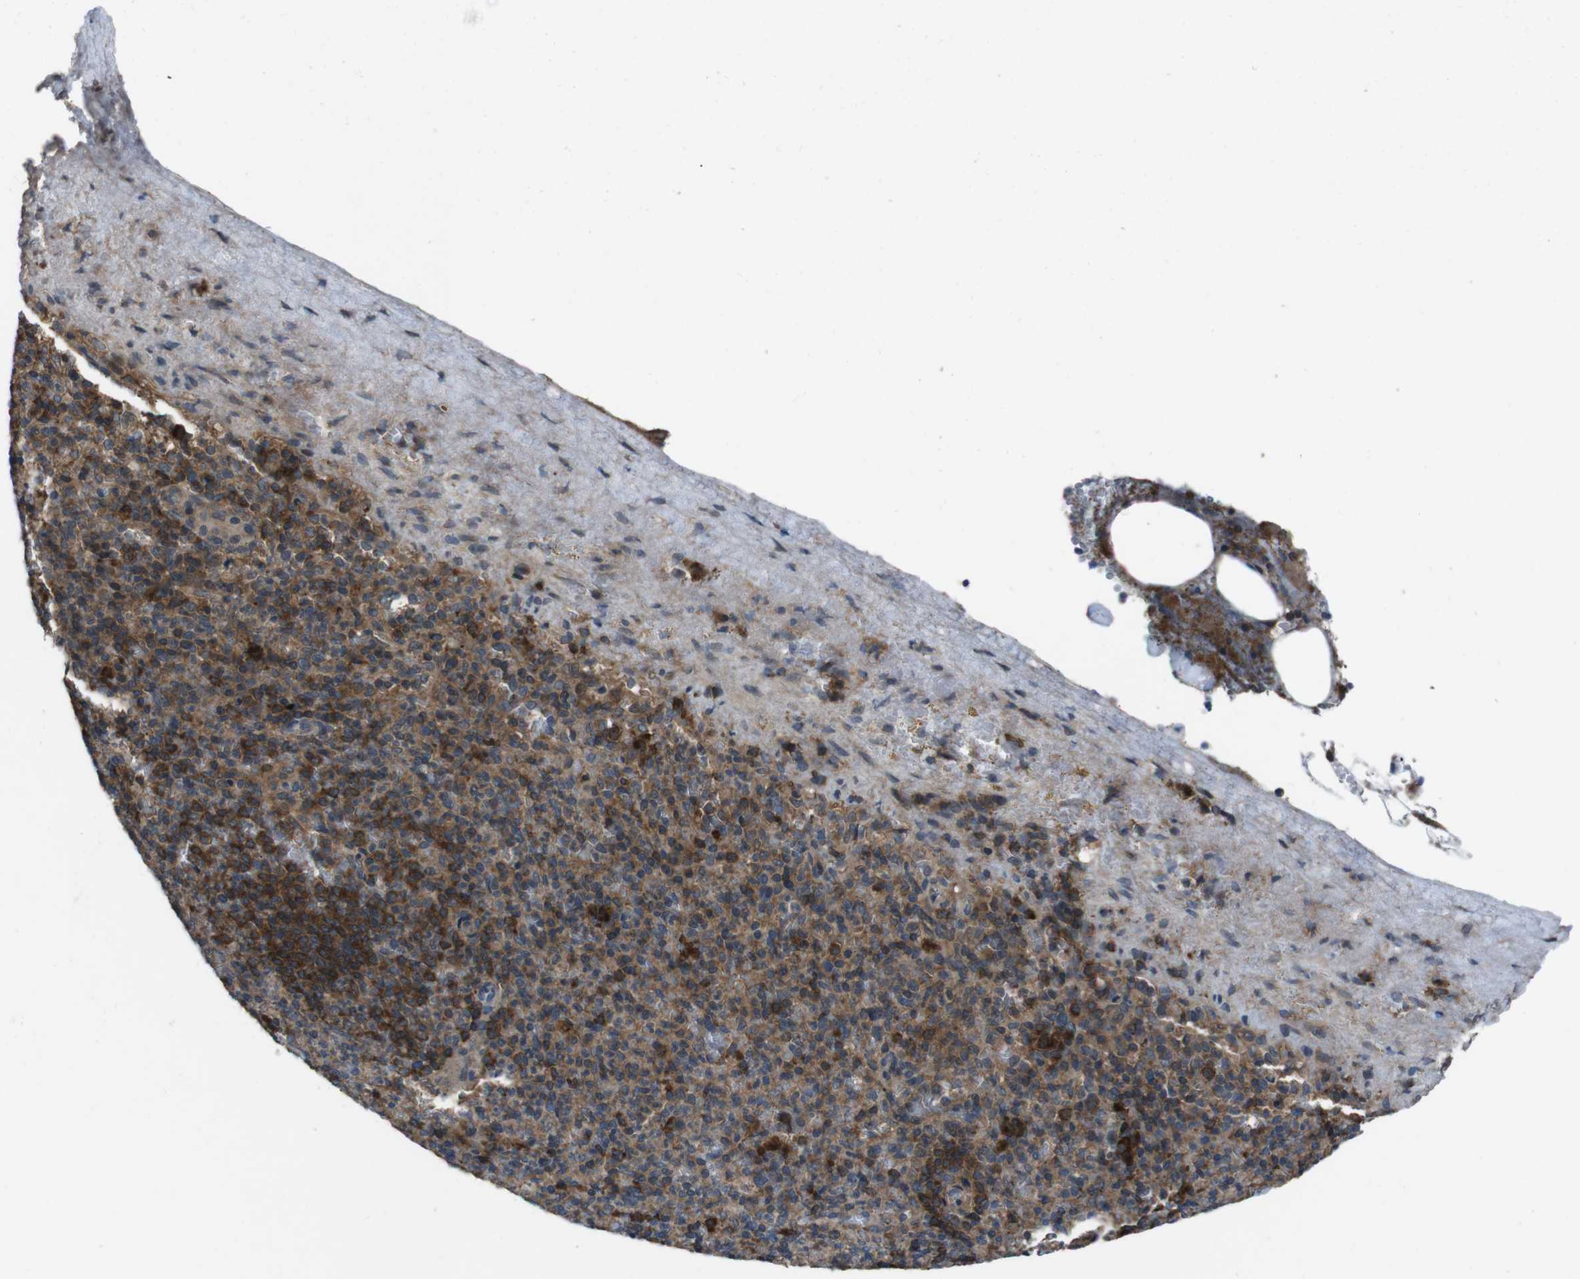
{"staining": {"intensity": "moderate", "quantity": ">75%", "location": "cytoplasmic/membranous"}, "tissue": "spleen", "cell_type": "Cells in red pulp", "image_type": "normal", "snomed": [{"axis": "morphology", "description": "Normal tissue, NOS"}, {"axis": "topography", "description": "Spleen"}], "caption": "This image reveals normal spleen stained with IHC to label a protein in brown. The cytoplasmic/membranous of cells in red pulp show moderate positivity for the protein. Nuclei are counter-stained blue.", "gene": "SLC22A23", "patient": {"sex": "female", "age": 74}}